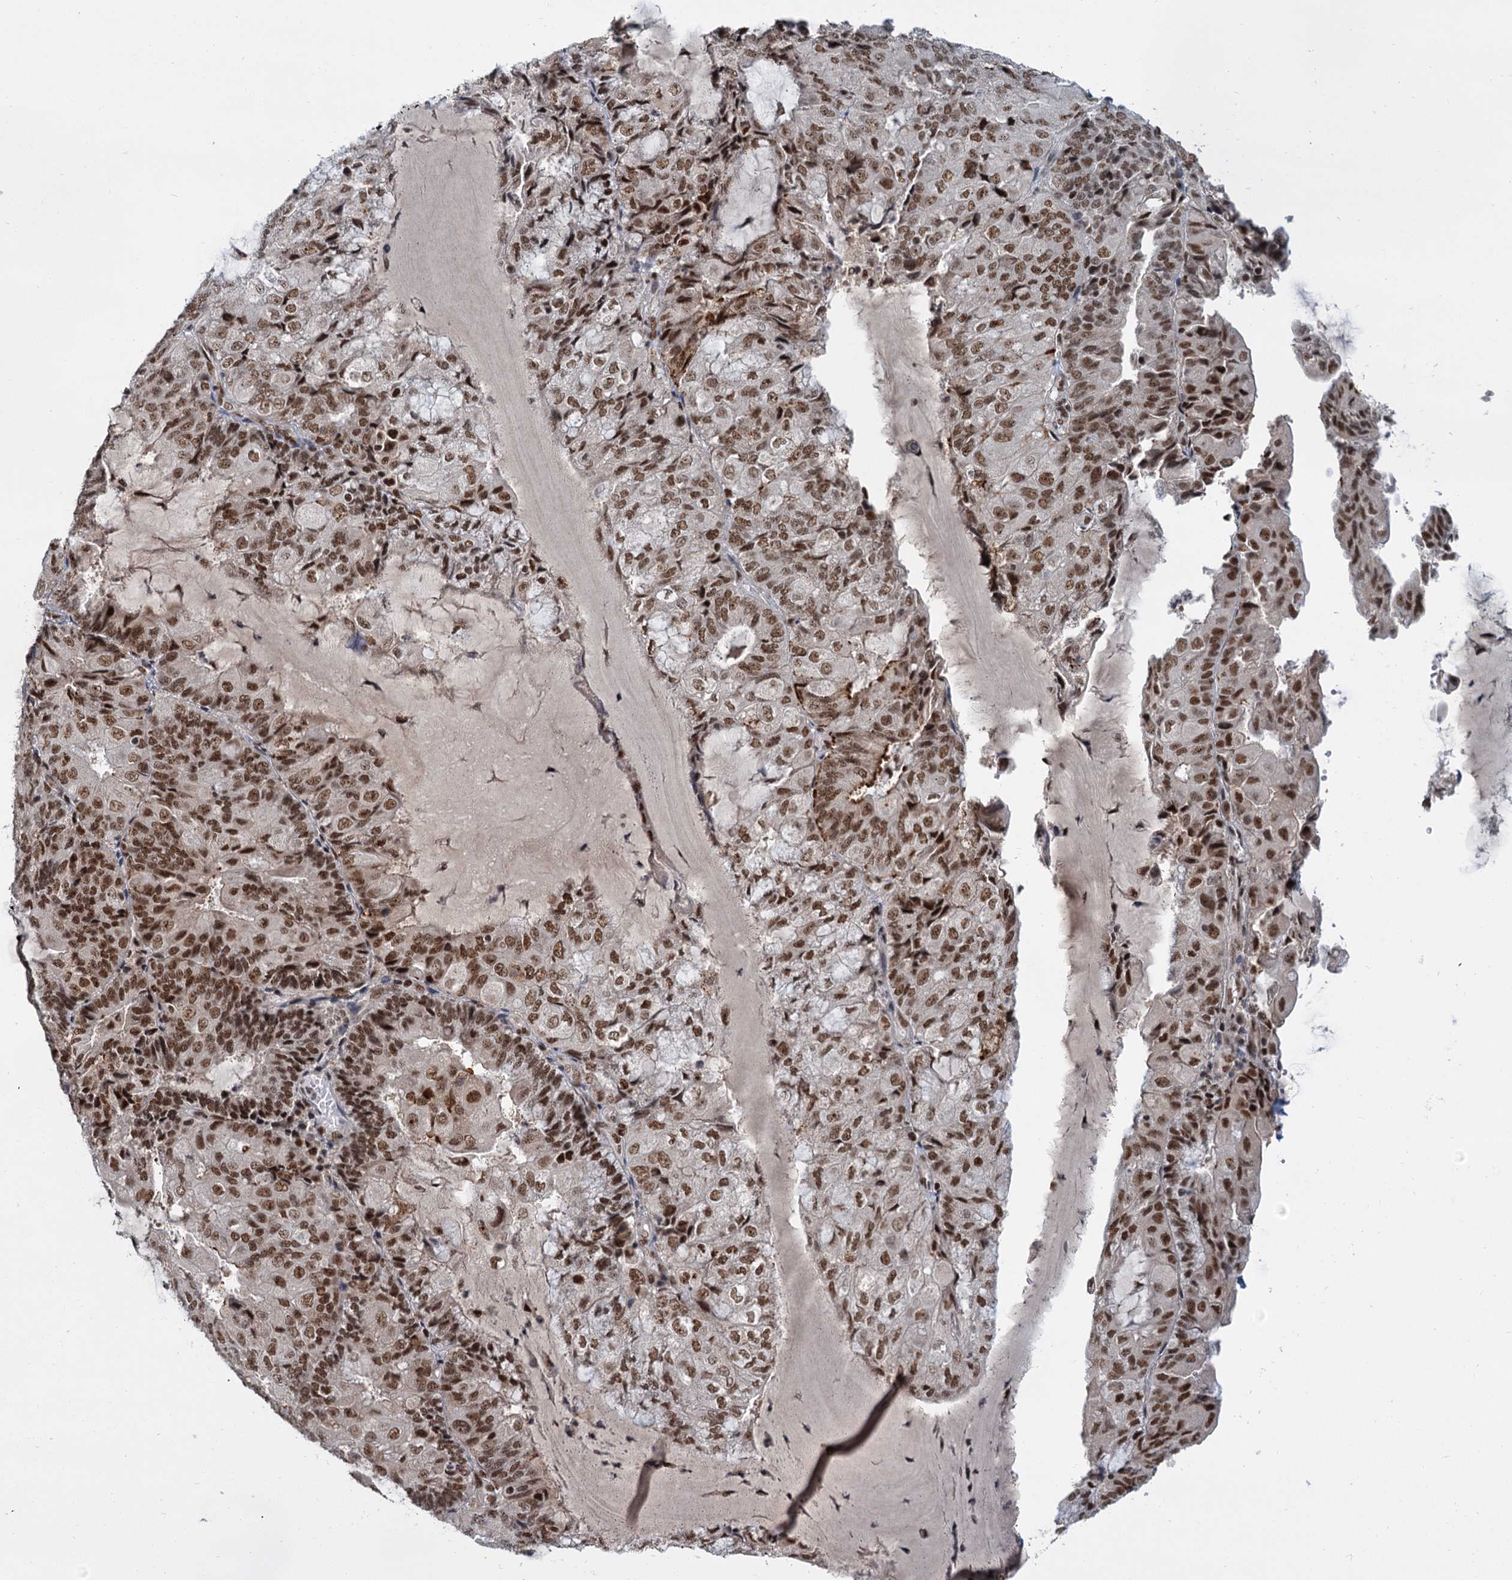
{"staining": {"intensity": "moderate", "quantity": ">75%", "location": "nuclear"}, "tissue": "endometrial cancer", "cell_type": "Tumor cells", "image_type": "cancer", "snomed": [{"axis": "morphology", "description": "Adenocarcinoma, NOS"}, {"axis": "topography", "description": "Endometrium"}], "caption": "There is medium levels of moderate nuclear expression in tumor cells of endometrial cancer, as demonstrated by immunohistochemical staining (brown color).", "gene": "WBP4", "patient": {"sex": "female", "age": 81}}